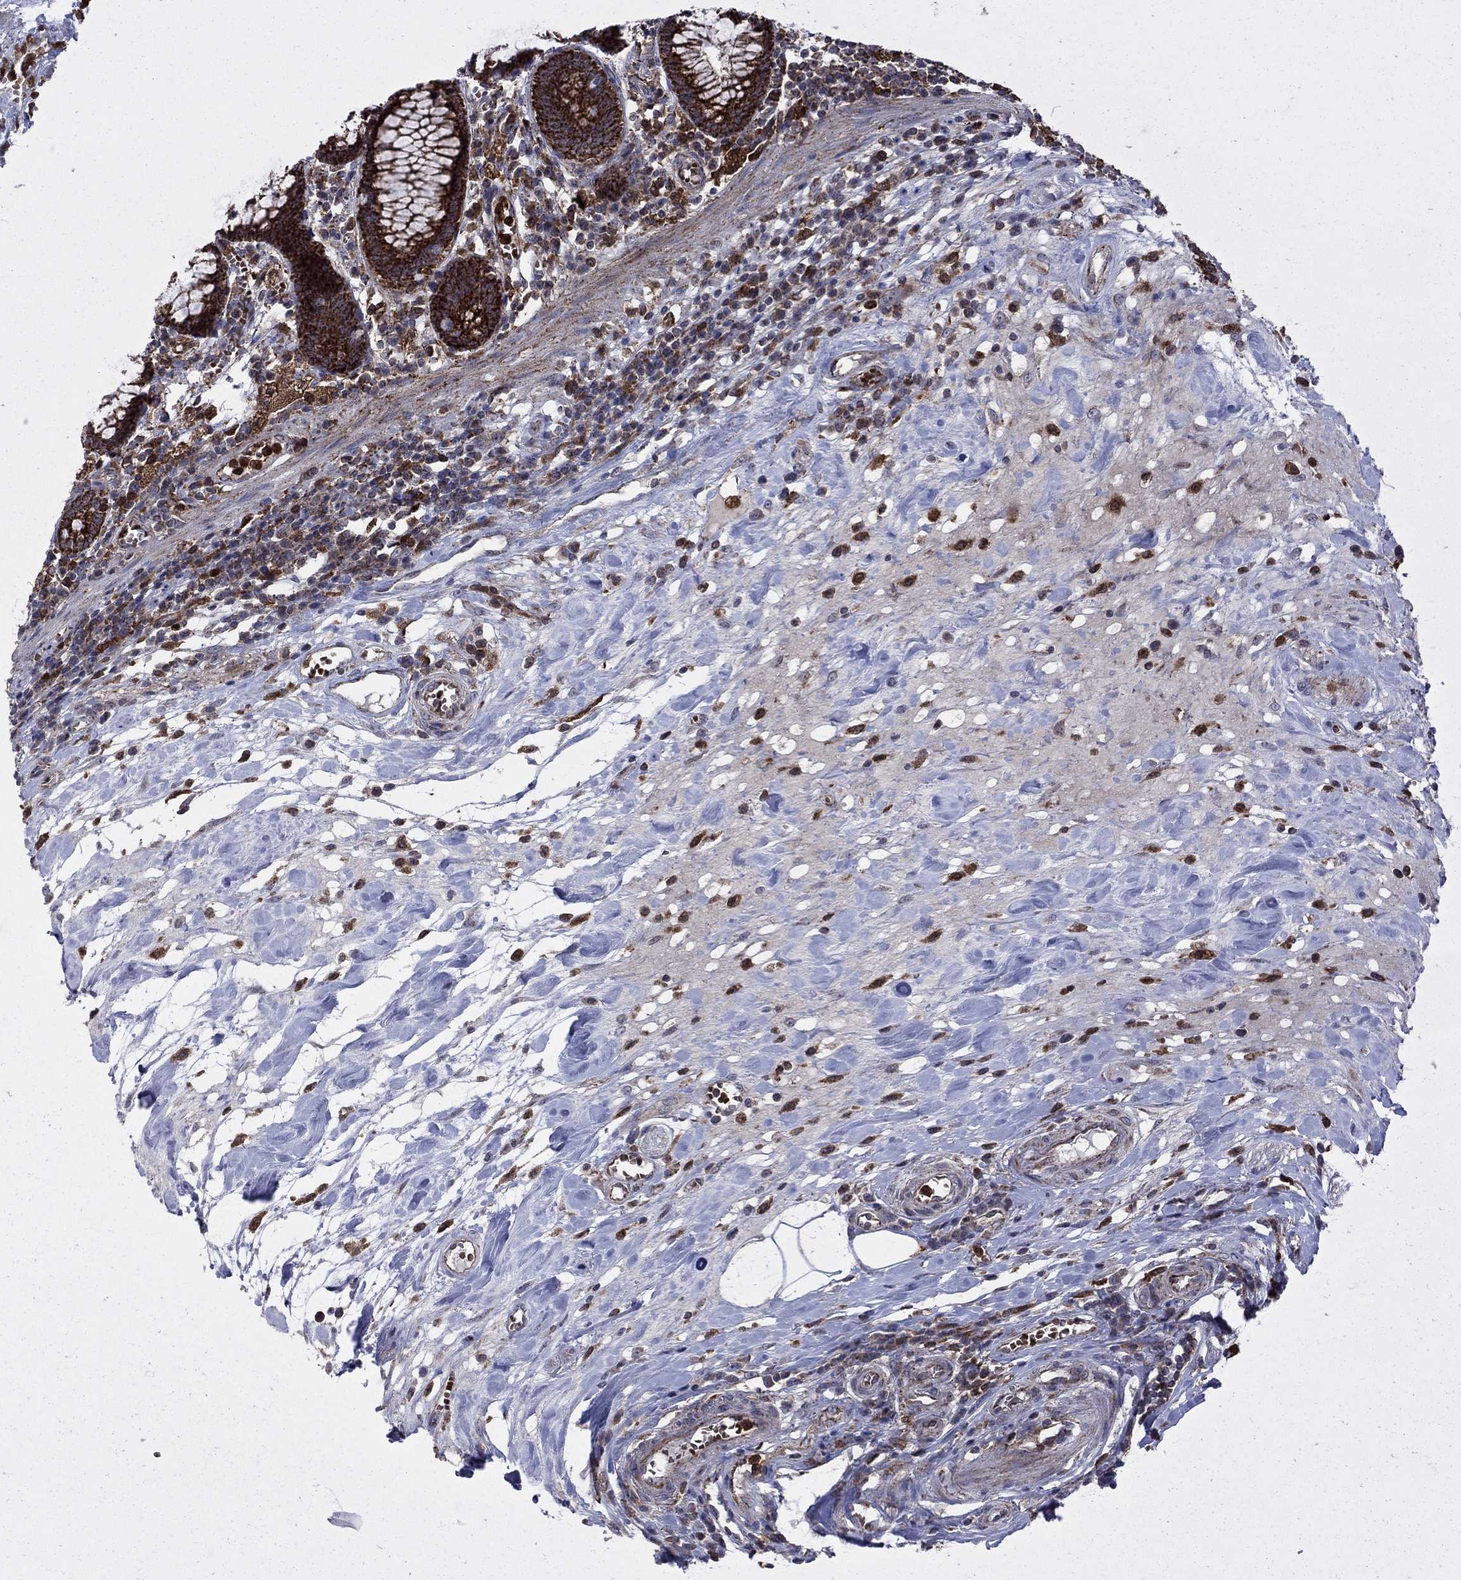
{"staining": {"intensity": "moderate", "quantity": ">75%", "location": "cytoplasmic/membranous"}, "tissue": "colon", "cell_type": "Endothelial cells", "image_type": "normal", "snomed": [{"axis": "morphology", "description": "Normal tissue, NOS"}, {"axis": "topography", "description": "Colon"}], "caption": "Colon stained for a protein (brown) displays moderate cytoplasmic/membranous positive staining in about >75% of endothelial cells.", "gene": "RNF19B", "patient": {"sex": "male", "age": 65}}